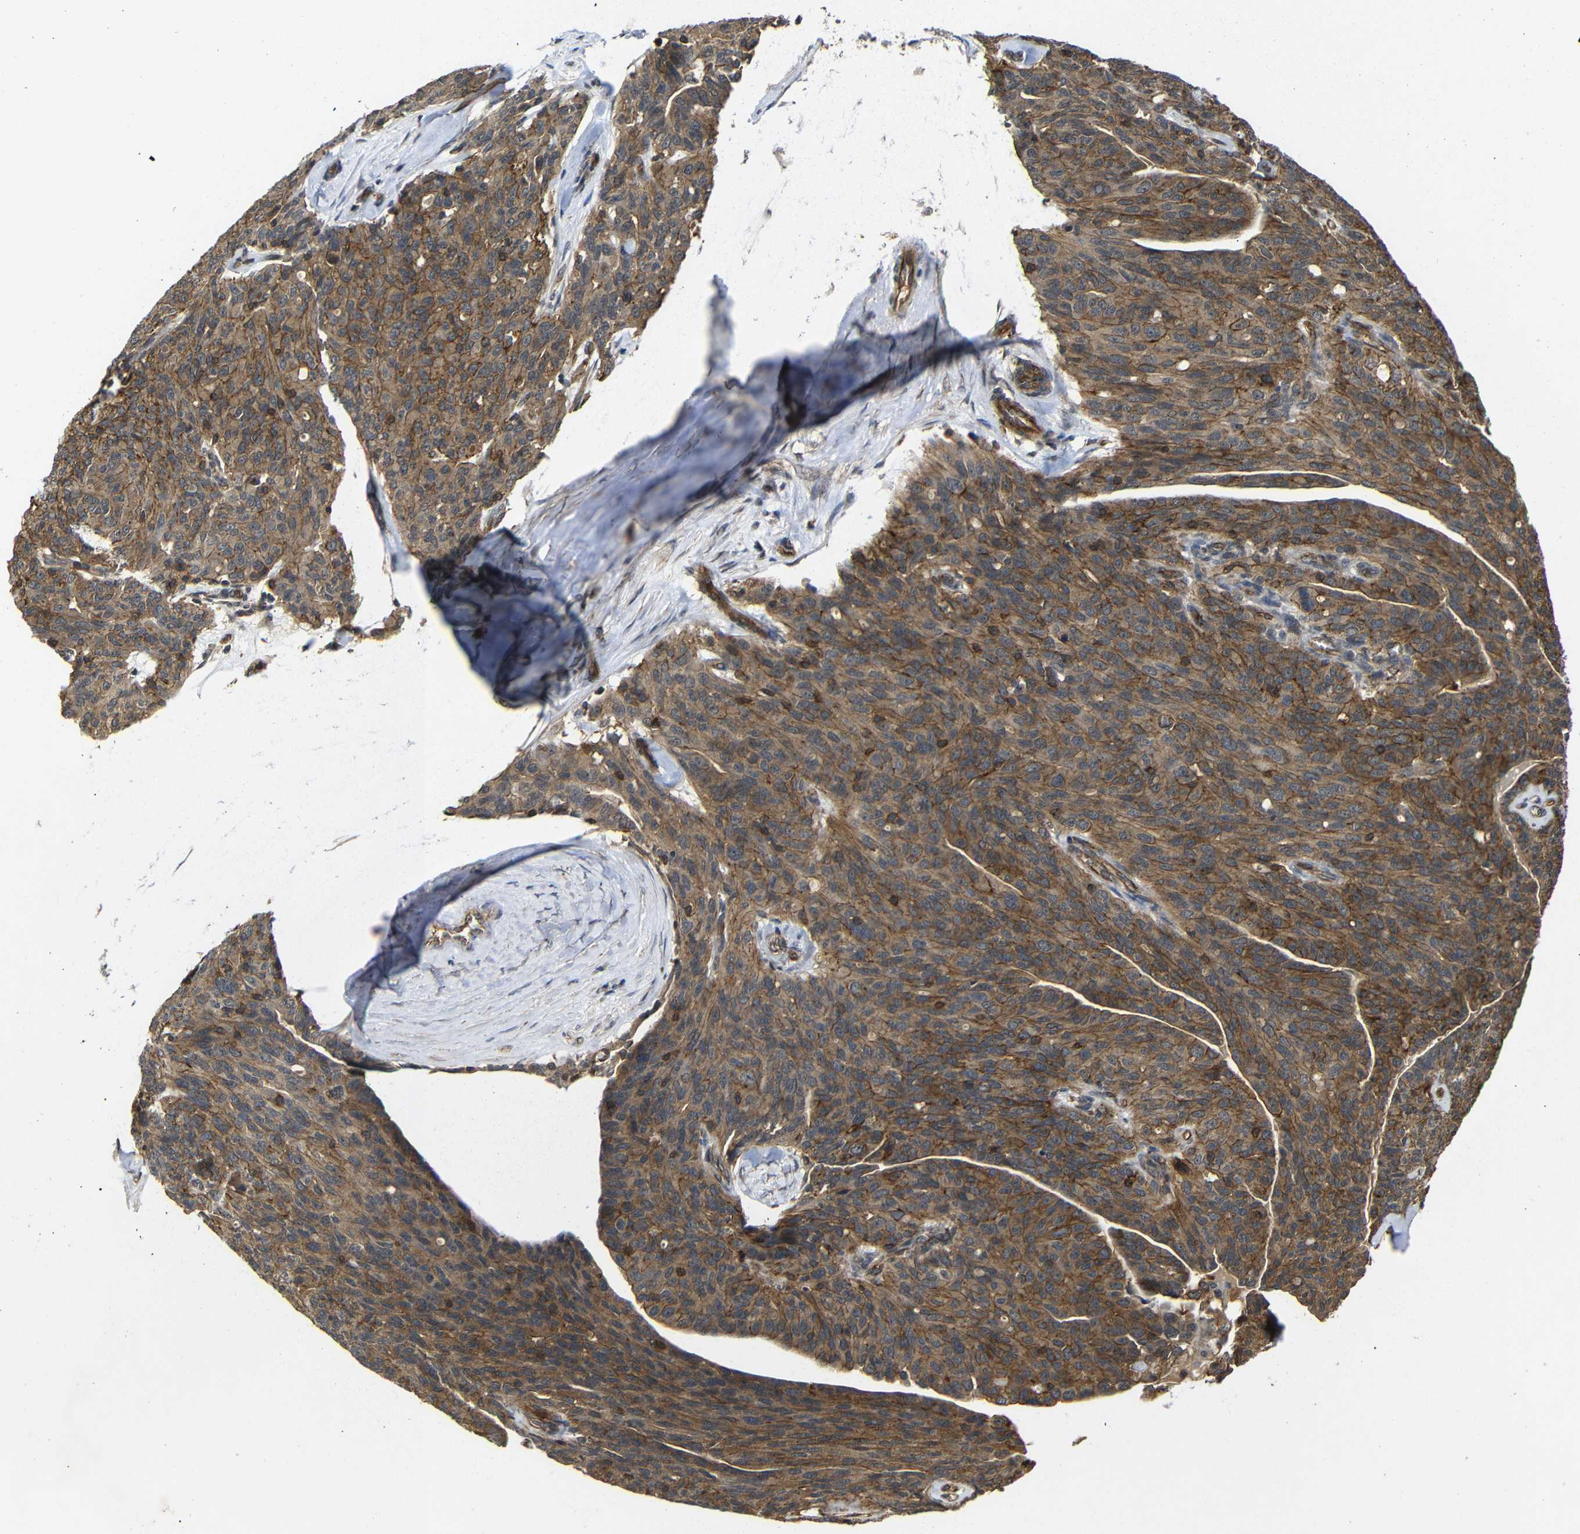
{"staining": {"intensity": "moderate", "quantity": ">75%", "location": "cytoplasmic/membranous"}, "tissue": "ovarian cancer", "cell_type": "Tumor cells", "image_type": "cancer", "snomed": [{"axis": "morphology", "description": "Carcinoma, endometroid"}, {"axis": "topography", "description": "Ovary"}], "caption": "The photomicrograph reveals staining of ovarian endometroid carcinoma, revealing moderate cytoplasmic/membranous protein staining (brown color) within tumor cells.", "gene": "NANOS1", "patient": {"sex": "female", "age": 60}}